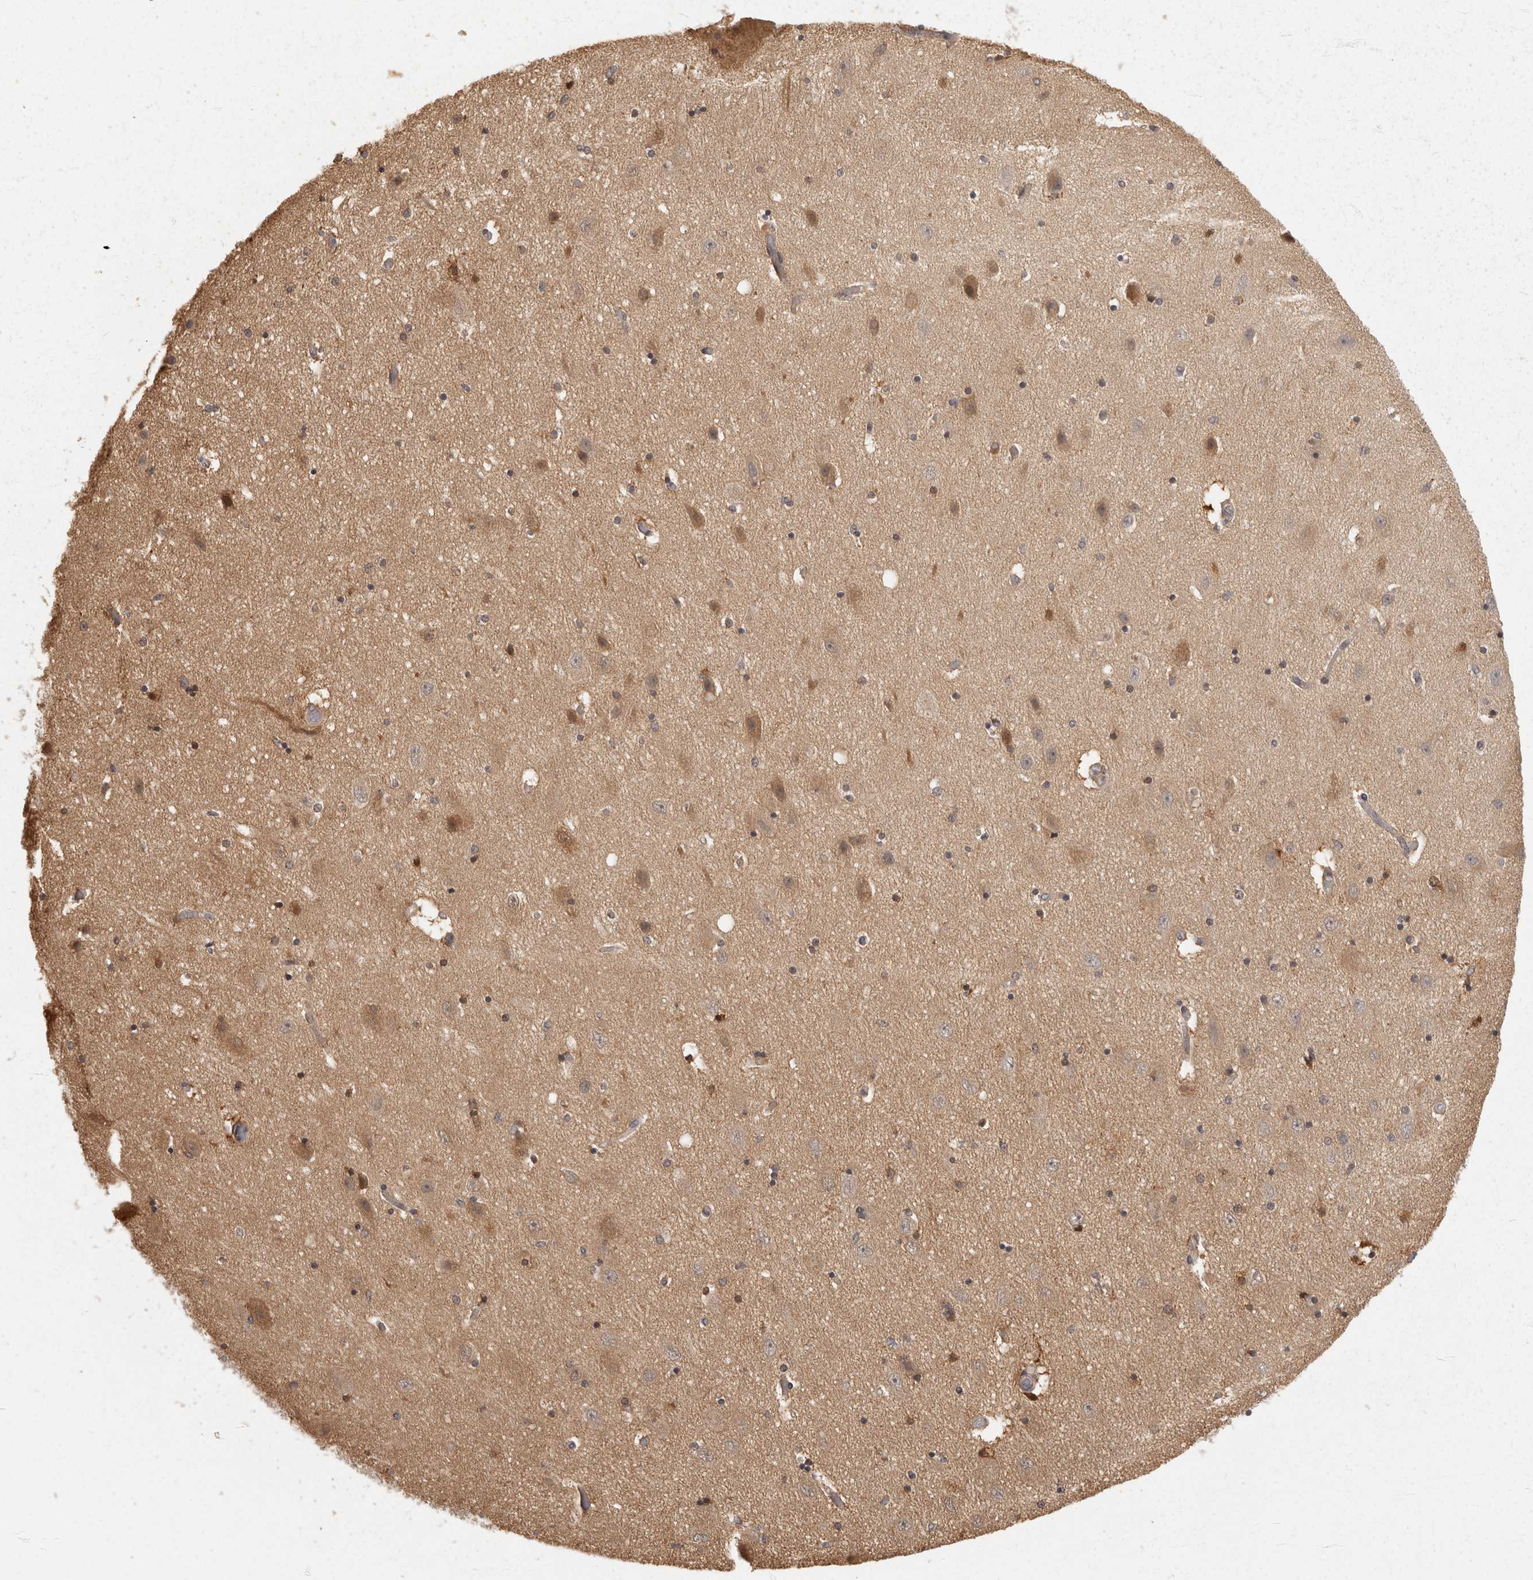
{"staining": {"intensity": "weak", "quantity": "25%-75%", "location": "cytoplasmic/membranous"}, "tissue": "hippocampus", "cell_type": "Glial cells", "image_type": "normal", "snomed": [{"axis": "morphology", "description": "Normal tissue, NOS"}, {"axis": "topography", "description": "Hippocampus"}], "caption": "Protein positivity by immunohistochemistry exhibits weak cytoplasmic/membranous staining in approximately 25%-75% of glial cells in benign hippocampus. The staining was performed using DAB (3,3'-diaminobenzidine) to visualize the protein expression in brown, while the nuclei were stained in blue with hematoxylin (Magnification: 20x).", "gene": "ACAT2", "patient": {"sex": "female", "age": 54}}